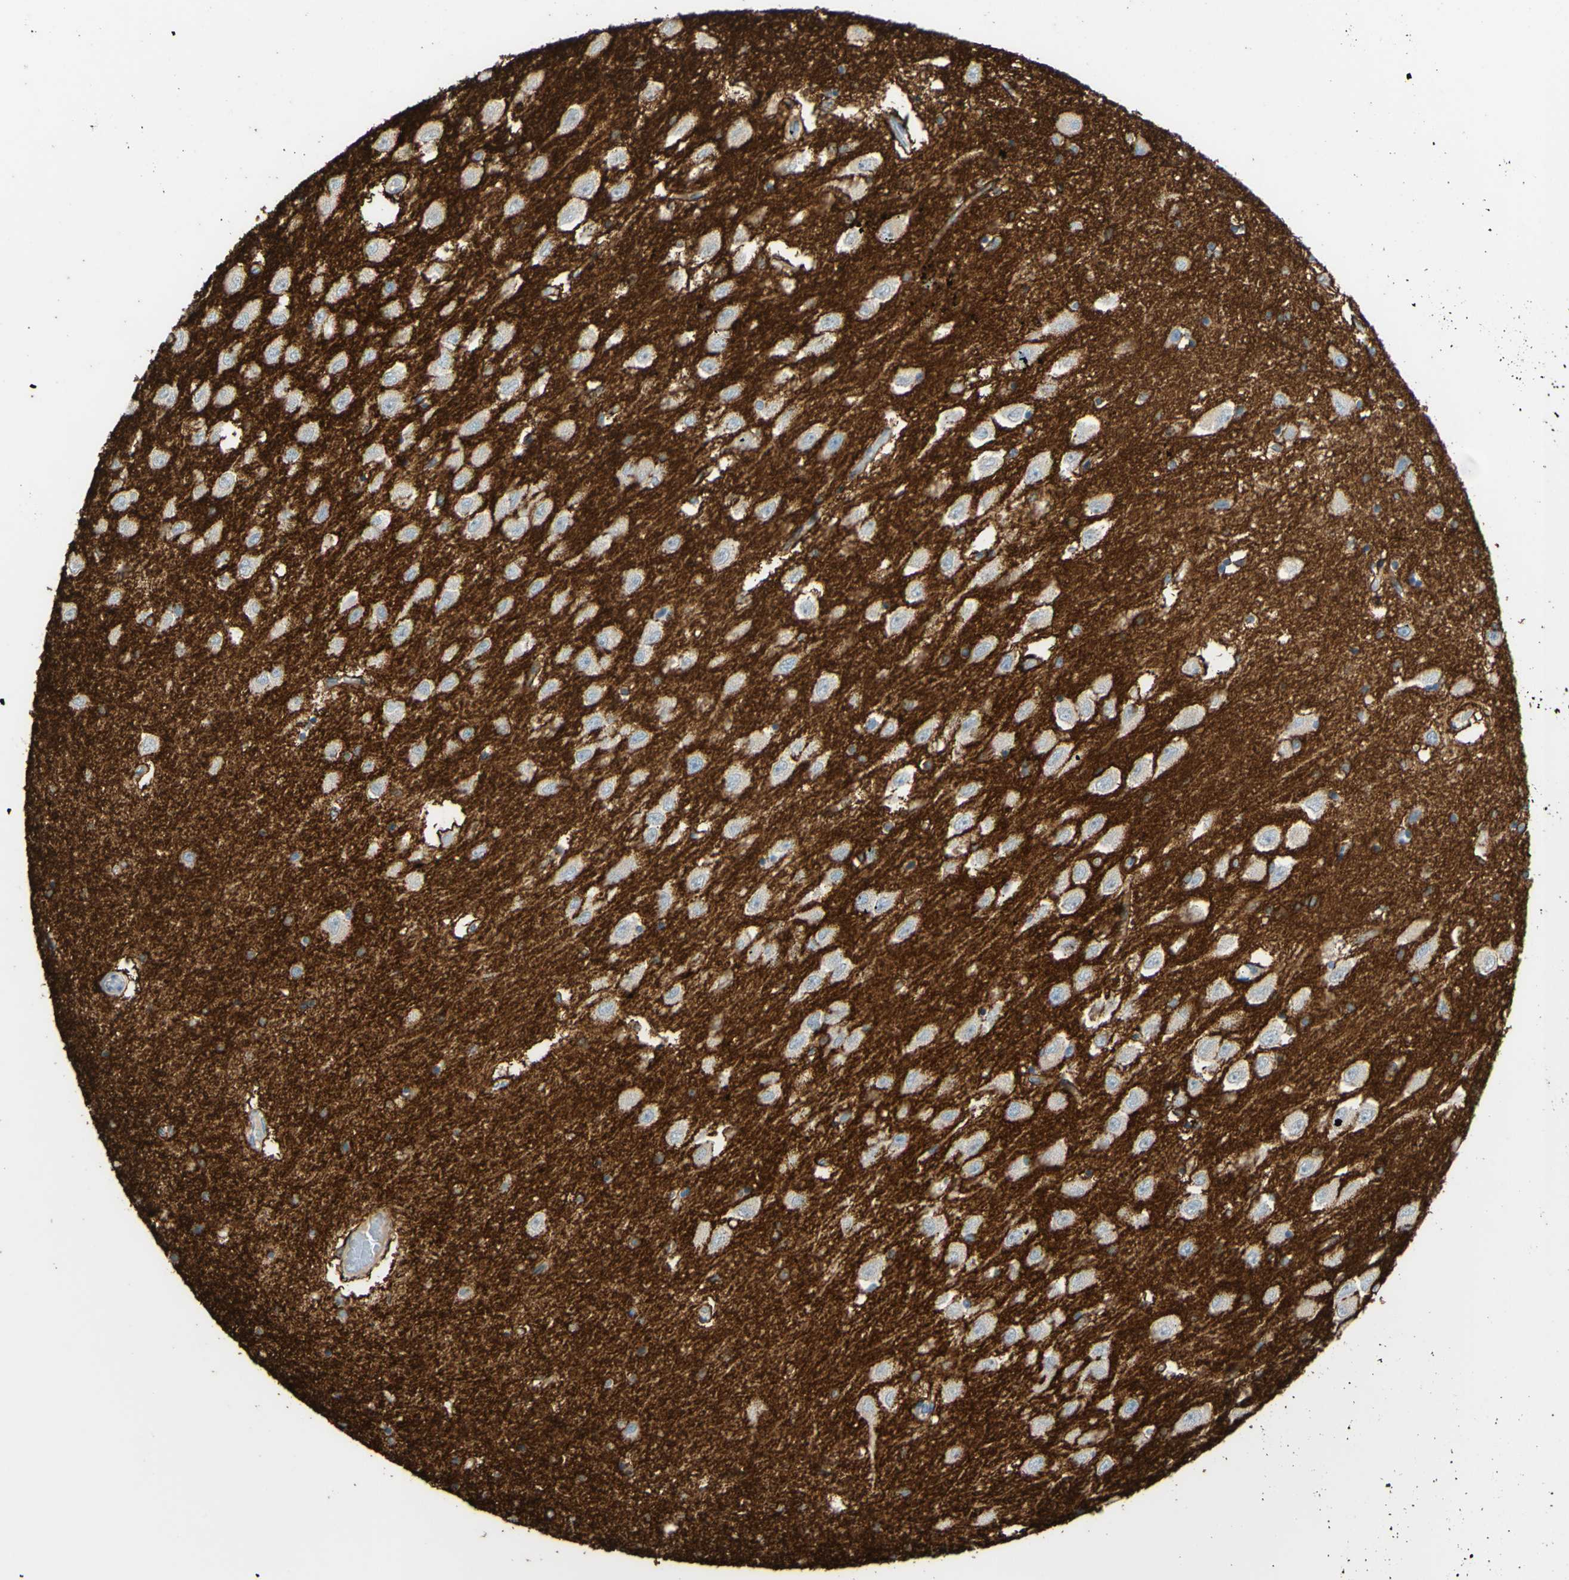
{"staining": {"intensity": "moderate", "quantity": "<25%", "location": "cytoplasmic/membranous"}, "tissue": "hippocampus", "cell_type": "Glial cells", "image_type": "normal", "snomed": [{"axis": "morphology", "description": "Normal tissue, NOS"}, {"axis": "topography", "description": "Hippocampus"}], "caption": "Immunohistochemical staining of benign human hippocampus displays low levels of moderate cytoplasmic/membranous expression in about <25% of glial cells.", "gene": "SLC1A2", "patient": {"sex": "female", "age": 54}}